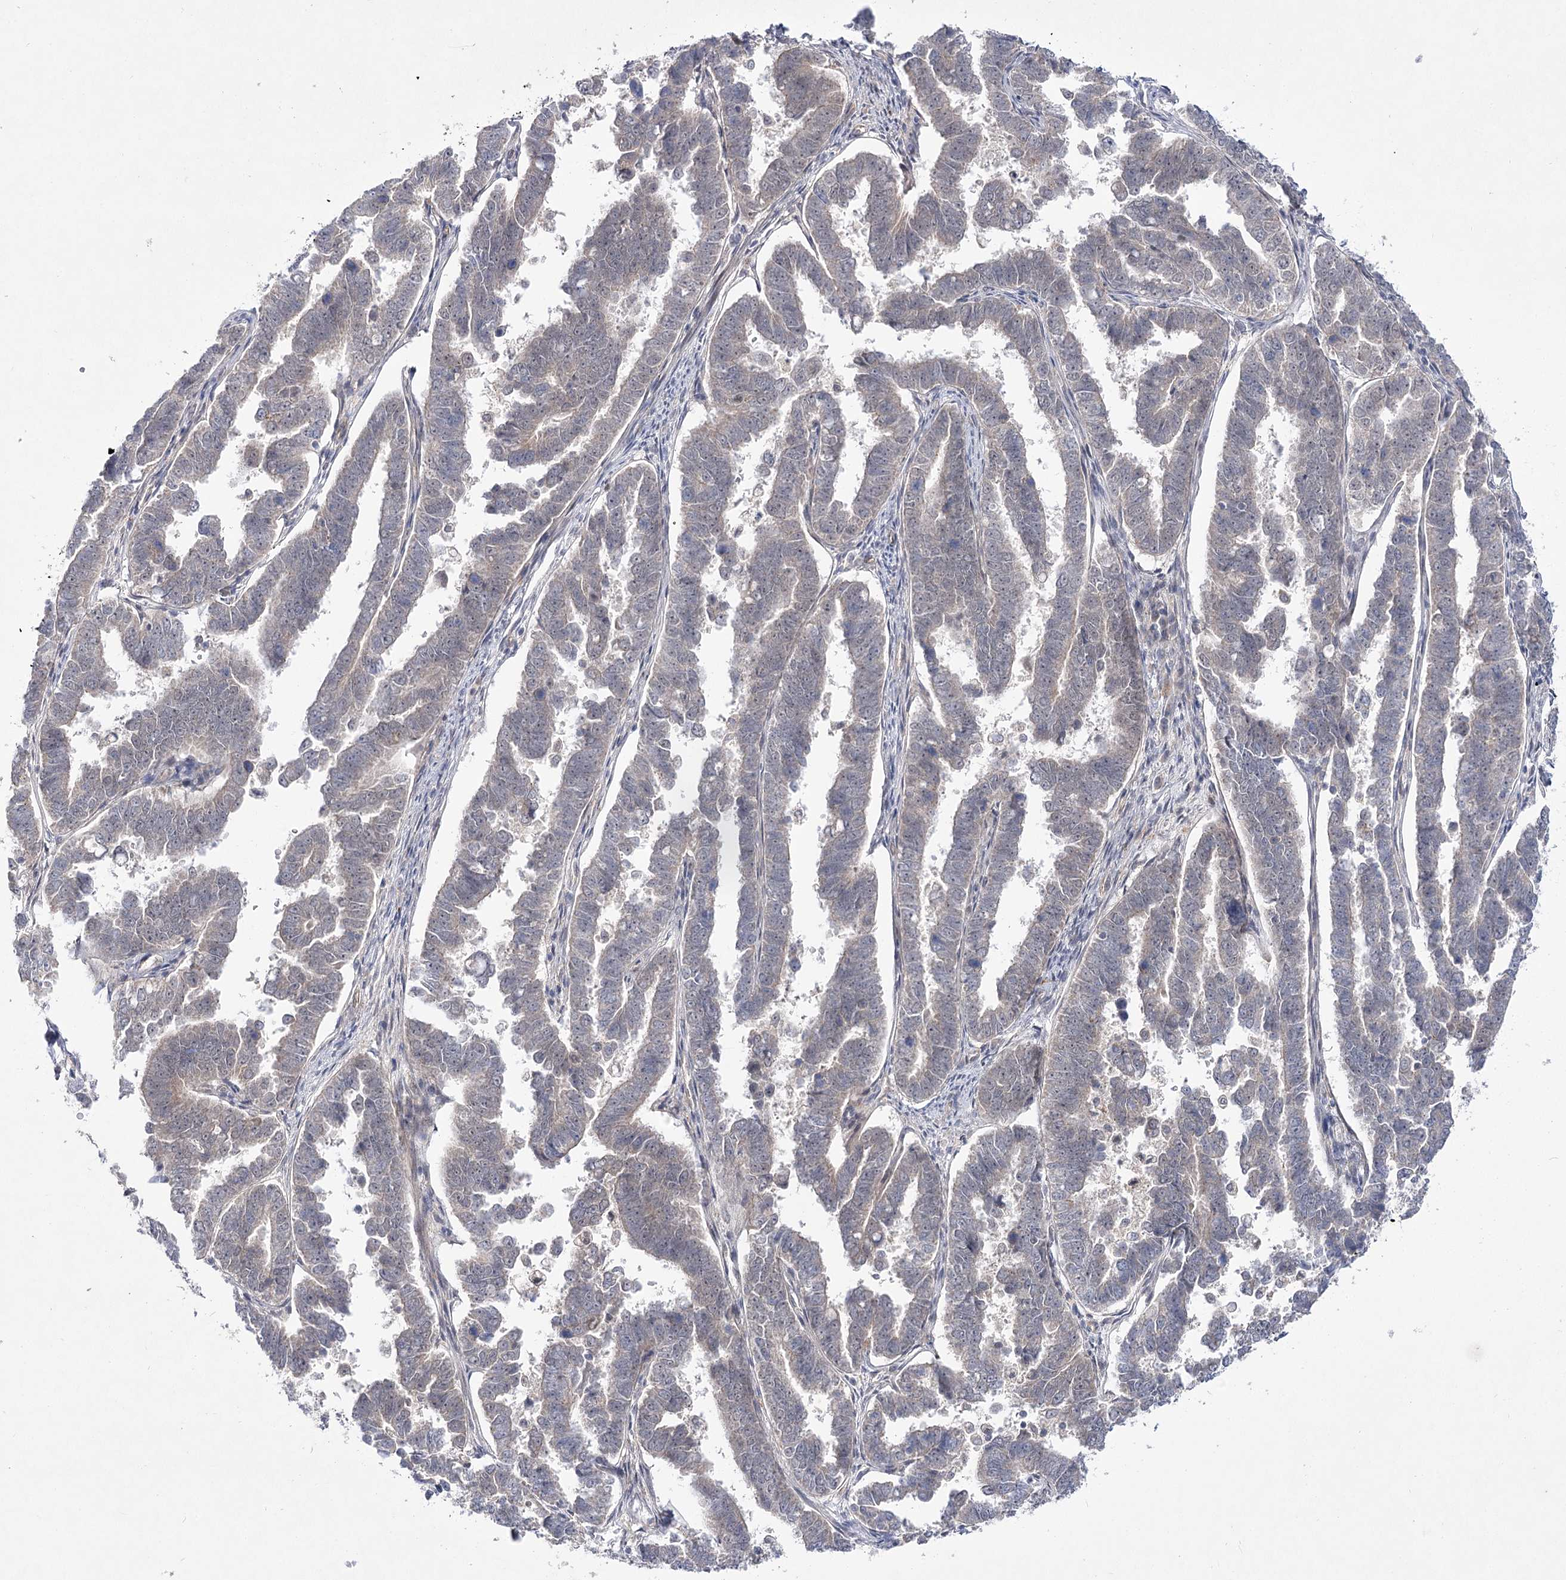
{"staining": {"intensity": "weak", "quantity": "<25%", "location": "cytoplasmic/membranous"}, "tissue": "endometrial cancer", "cell_type": "Tumor cells", "image_type": "cancer", "snomed": [{"axis": "morphology", "description": "Adenocarcinoma, NOS"}, {"axis": "topography", "description": "Endometrium"}], "caption": "High power microscopy photomicrograph of an immunohistochemistry (IHC) histopathology image of endometrial cancer (adenocarcinoma), revealing no significant staining in tumor cells.", "gene": "ARHGAP32", "patient": {"sex": "female", "age": 75}}